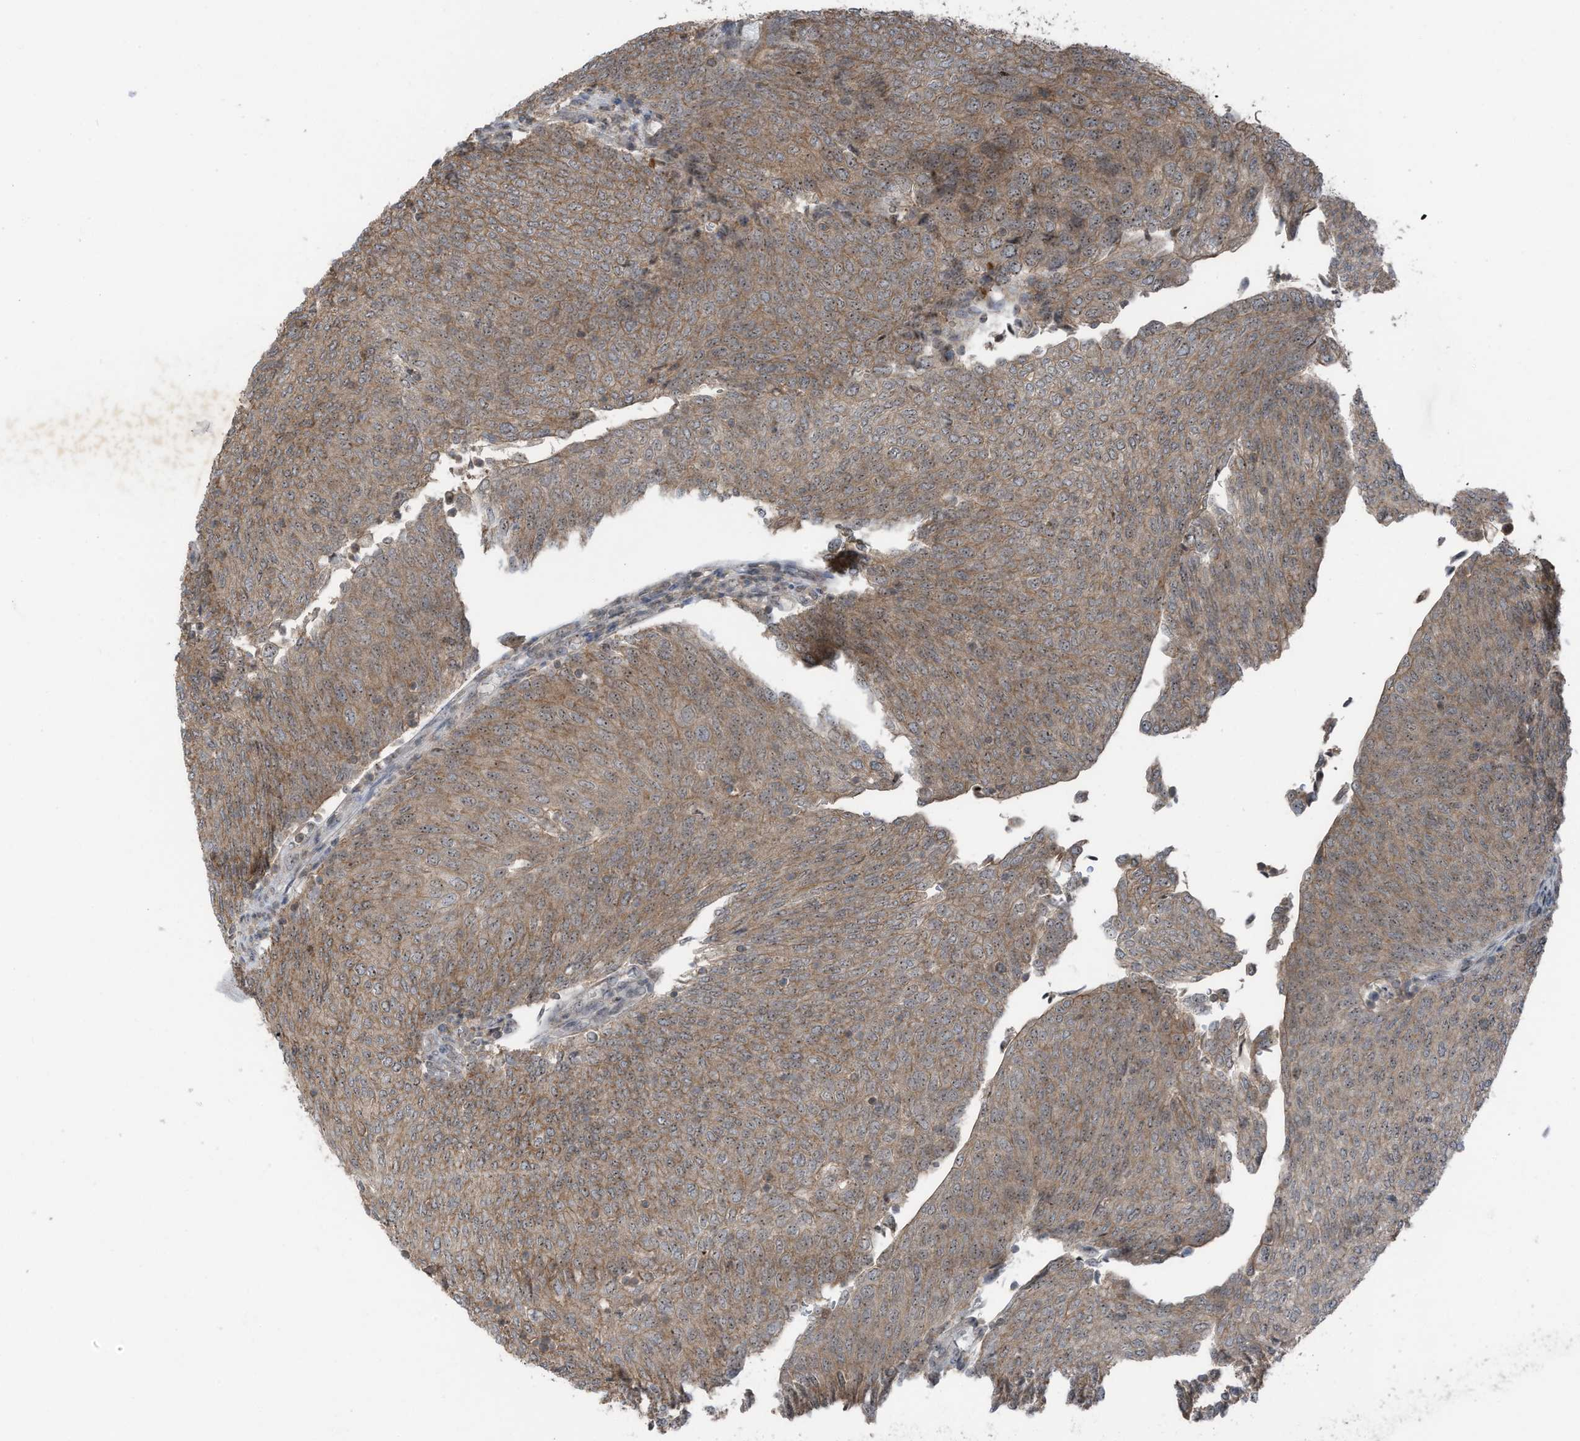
{"staining": {"intensity": "moderate", "quantity": ">75%", "location": "cytoplasmic/membranous,nuclear"}, "tissue": "urothelial cancer", "cell_type": "Tumor cells", "image_type": "cancer", "snomed": [{"axis": "morphology", "description": "Urothelial carcinoma, Low grade"}, {"axis": "topography", "description": "Urinary bladder"}], "caption": "There is medium levels of moderate cytoplasmic/membranous and nuclear expression in tumor cells of urothelial cancer, as demonstrated by immunohistochemical staining (brown color).", "gene": "UTP3", "patient": {"sex": "female", "age": 79}}